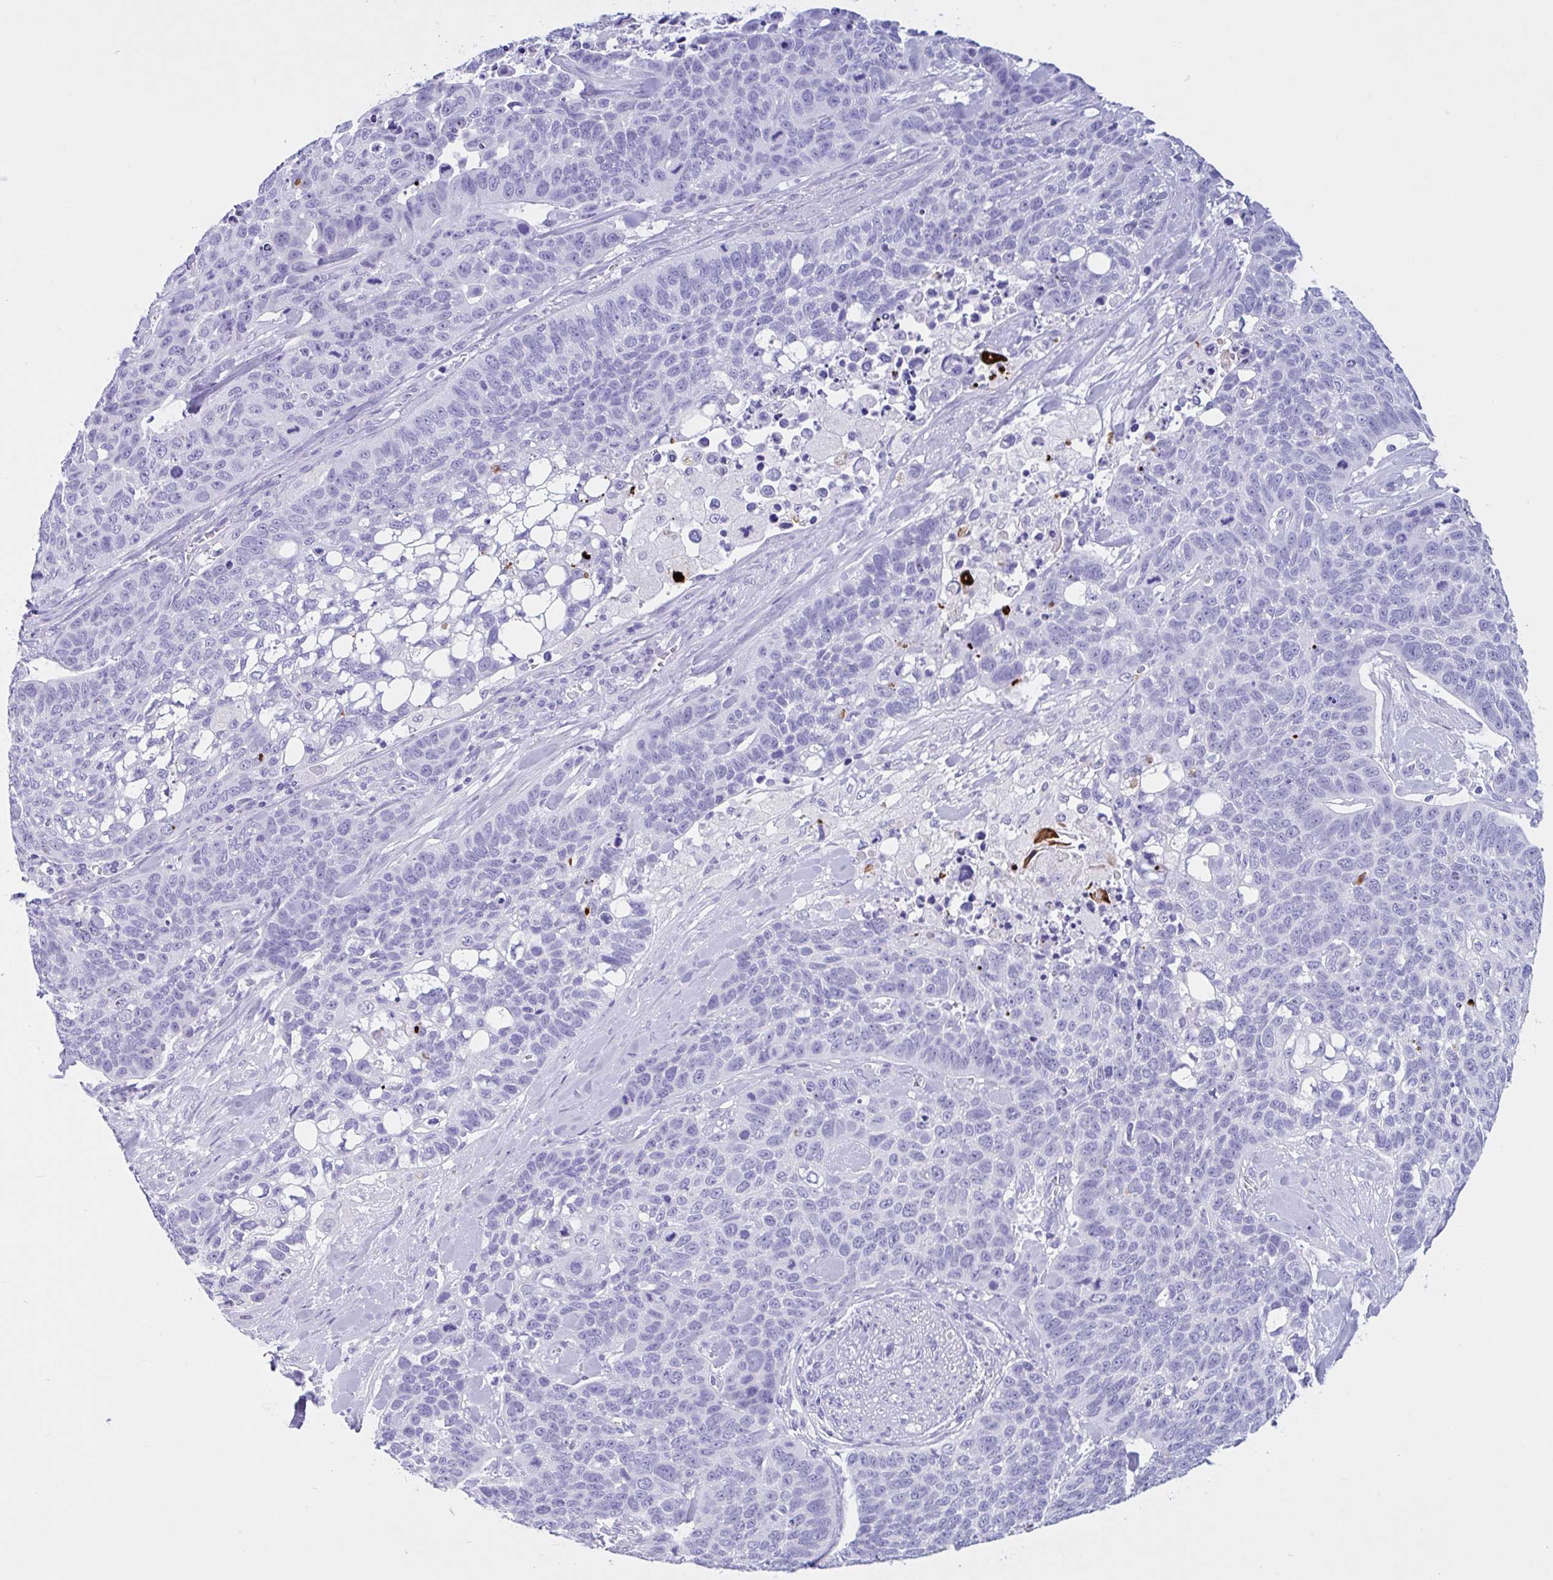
{"staining": {"intensity": "negative", "quantity": "none", "location": "none"}, "tissue": "lung cancer", "cell_type": "Tumor cells", "image_type": "cancer", "snomed": [{"axis": "morphology", "description": "Squamous cell carcinoma, NOS"}, {"axis": "topography", "description": "Lung"}], "caption": "An immunohistochemistry (IHC) image of squamous cell carcinoma (lung) is shown. There is no staining in tumor cells of squamous cell carcinoma (lung).", "gene": "OR4N4", "patient": {"sex": "male", "age": 62}}